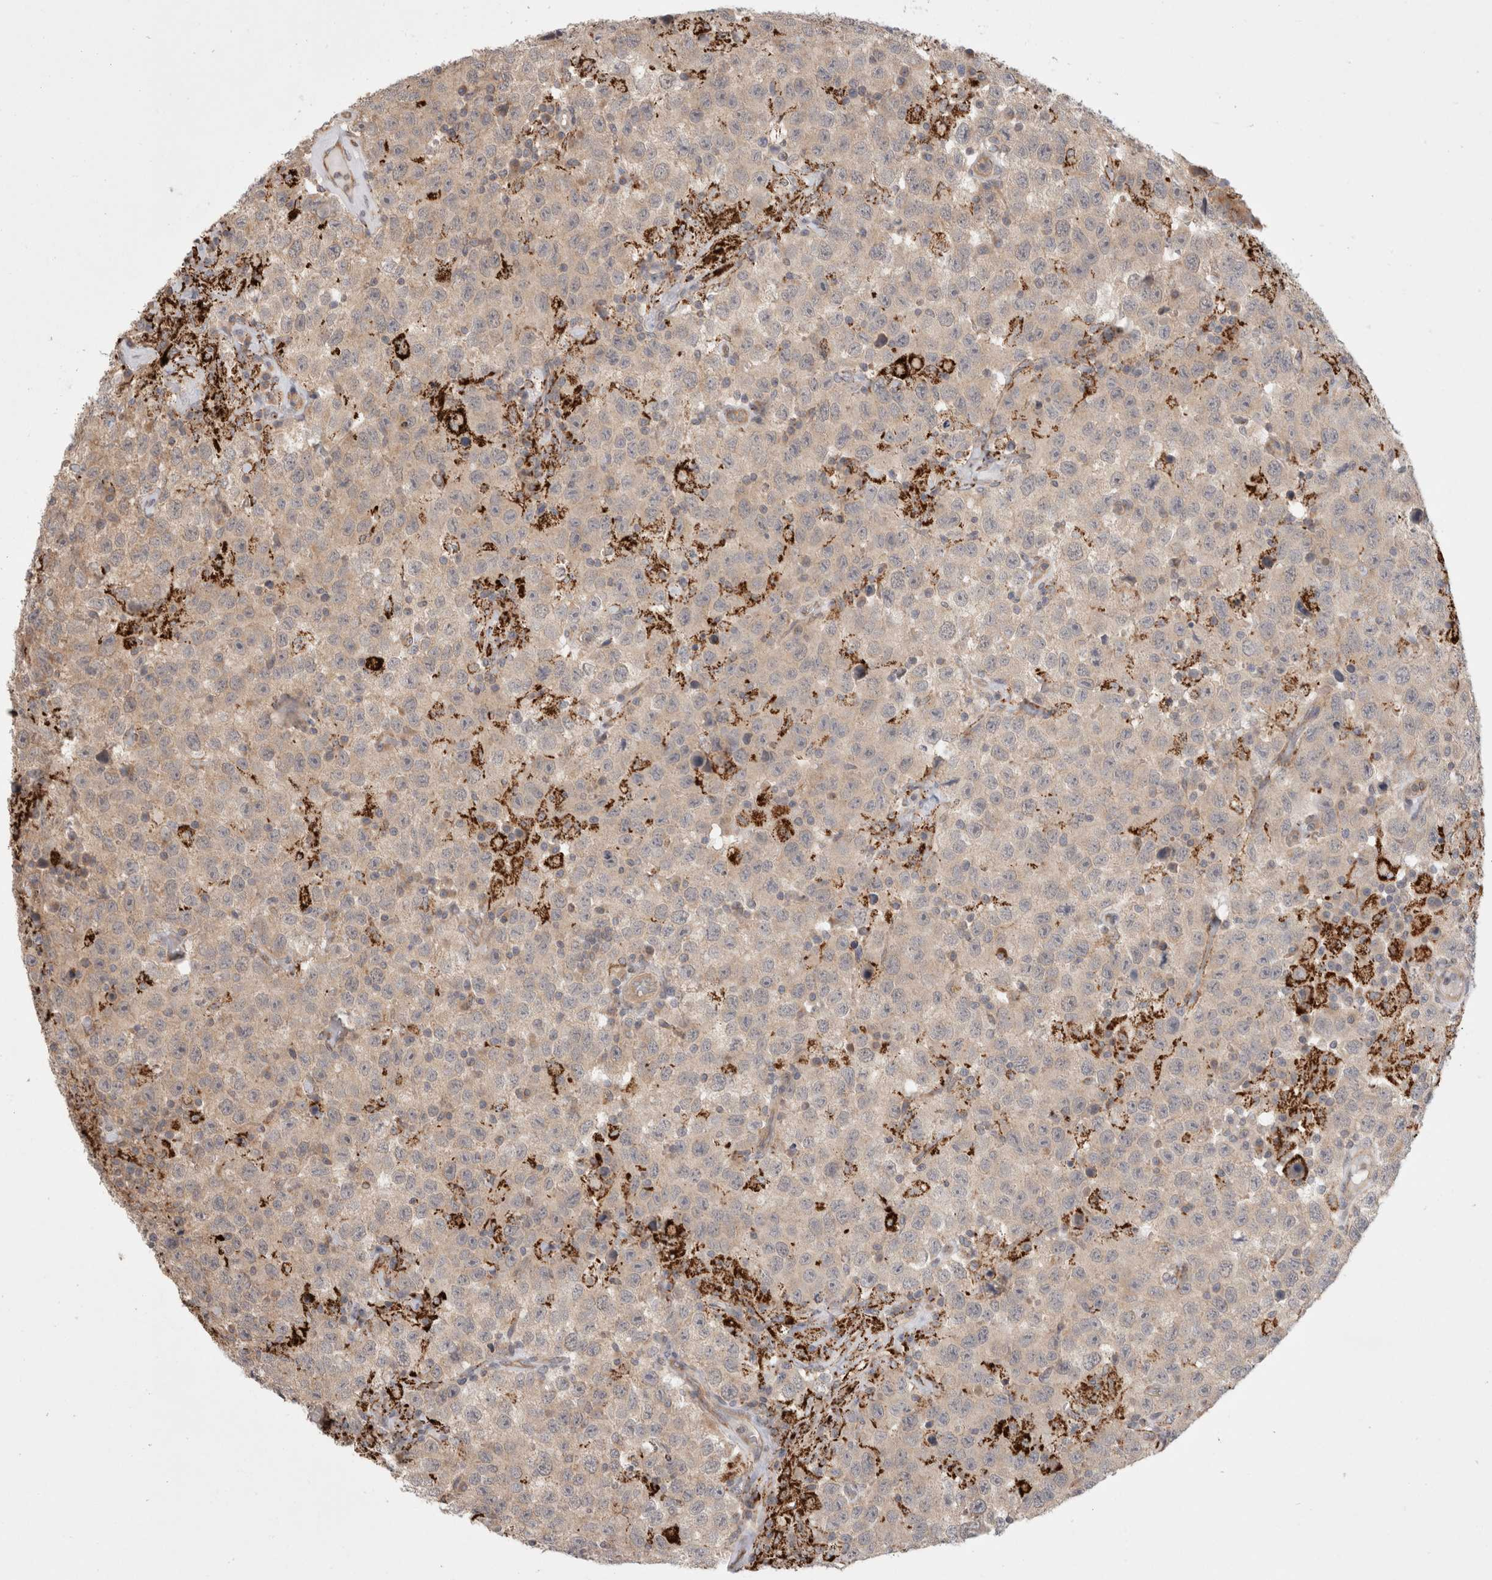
{"staining": {"intensity": "weak", "quantity": "<25%", "location": "cytoplasmic/membranous"}, "tissue": "testis cancer", "cell_type": "Tumor cells", "image_type": "cancer", "snomed": [{"axis": "morphology", "description": "Seminoma, NOS"}, {"axis": "topography", "description": "Testis"}], "caption": "Human testis cancer stained for a protein using immunohistochemistry (IHC) demonstrates no expression in tumor cells.", "gene": "HROB", "patient": {"sex": "male", "age": 41}}